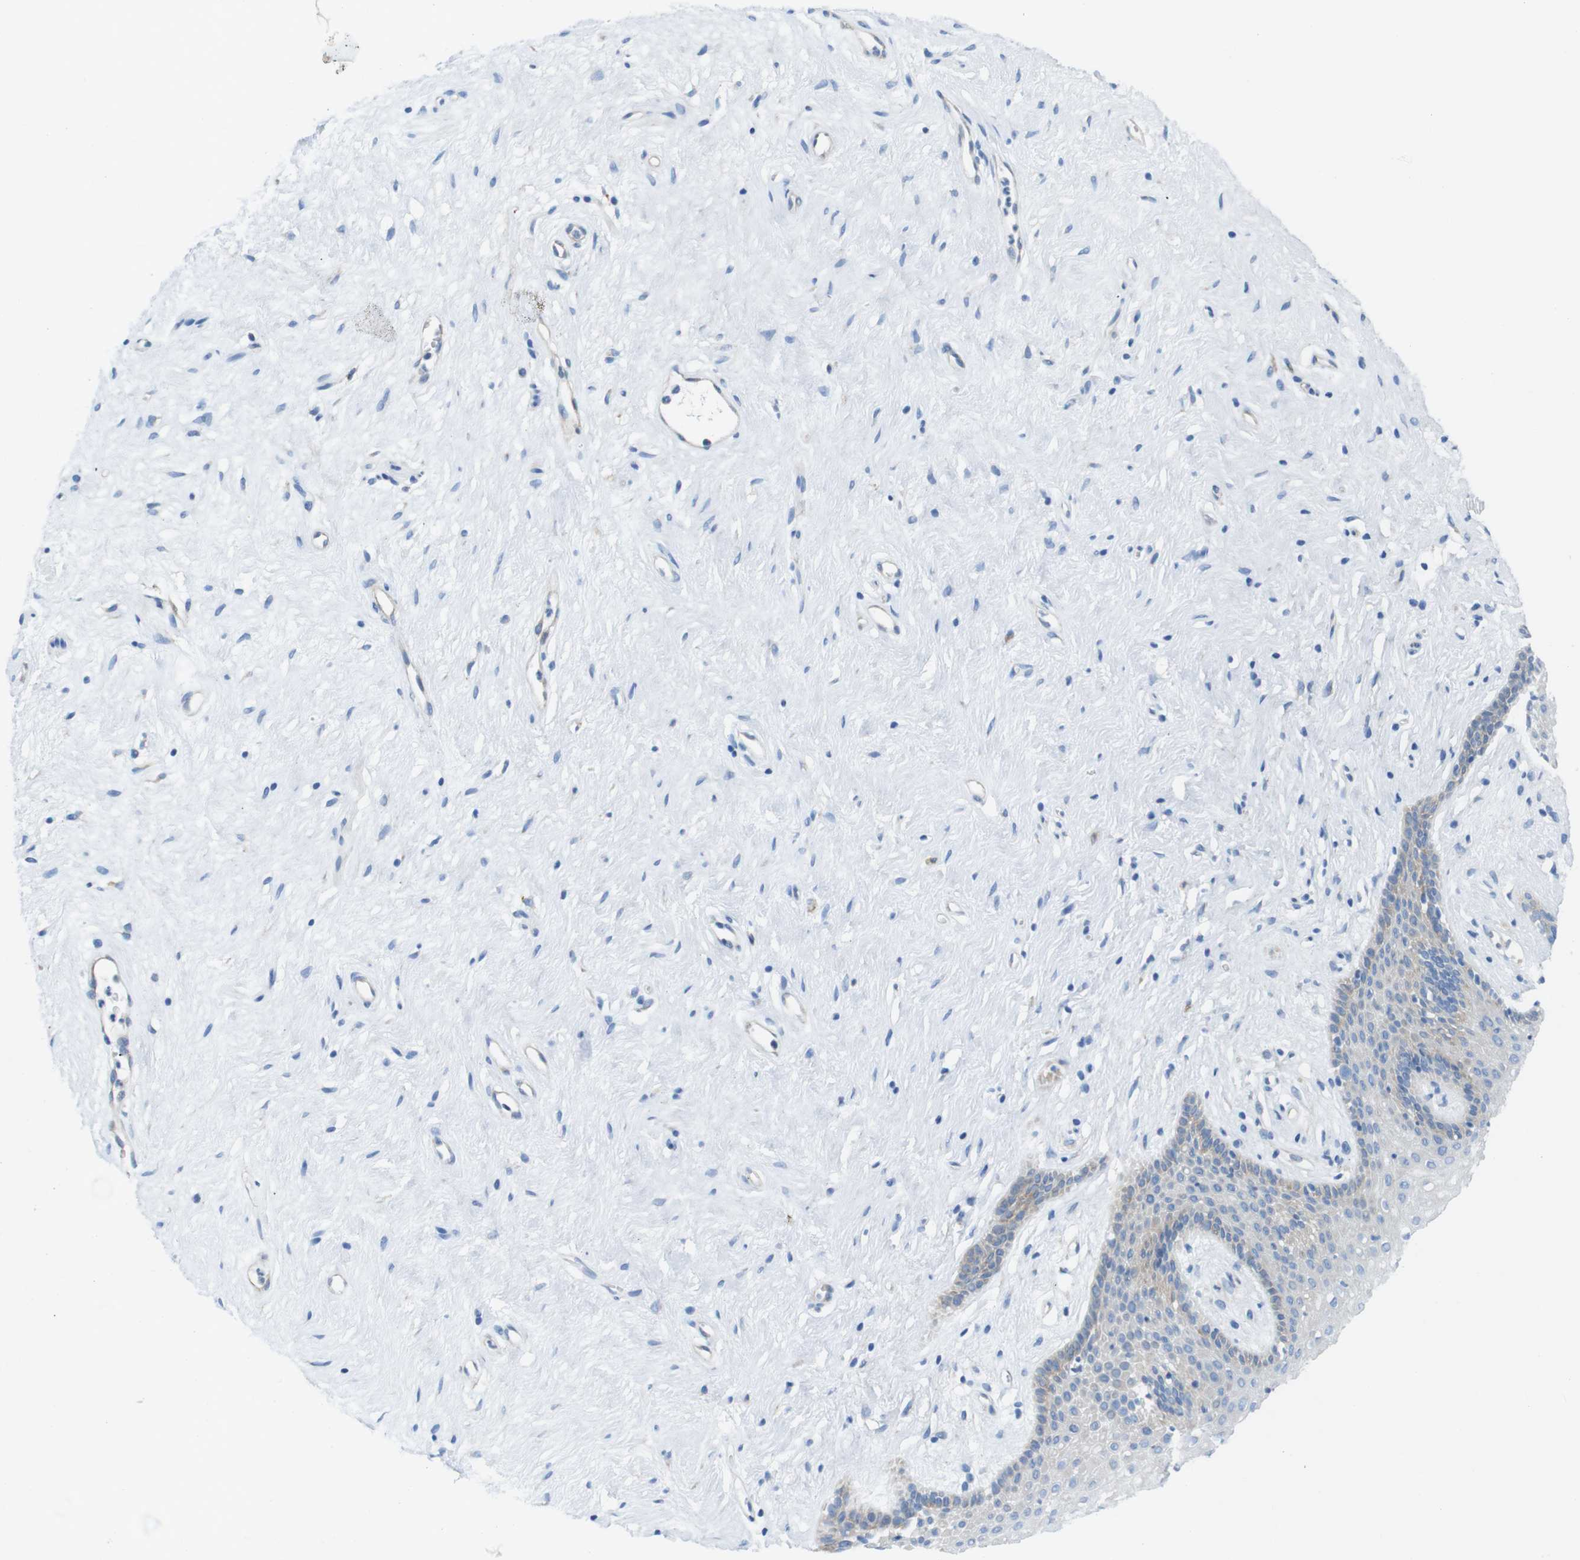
{"staining": {"intensity": "negative", "quantity": "none", "location": "none"}, "tissue": "vagina", "cell_type": "Squamous epithelial cells", "image_type": "normal", "snomed": [{"axis": "morphology", "description": "Normal tissue, NOS"}, {"axis": "topography", "description": "Vagina"}], "caption": "This micrograph is of unremarkable vagina stained with immunohistochemistry (IHC) to label a protein in brown with the nuclei are counter-stained blue. There is no expression in squamous epithelial cells. (Stains: DAB IHC with hematoxylin counter stain, Microscopy: brightfield microscopy at high magnification).", "gene": "TMEM234", "patient": {"sex": "female", "age": 44}}